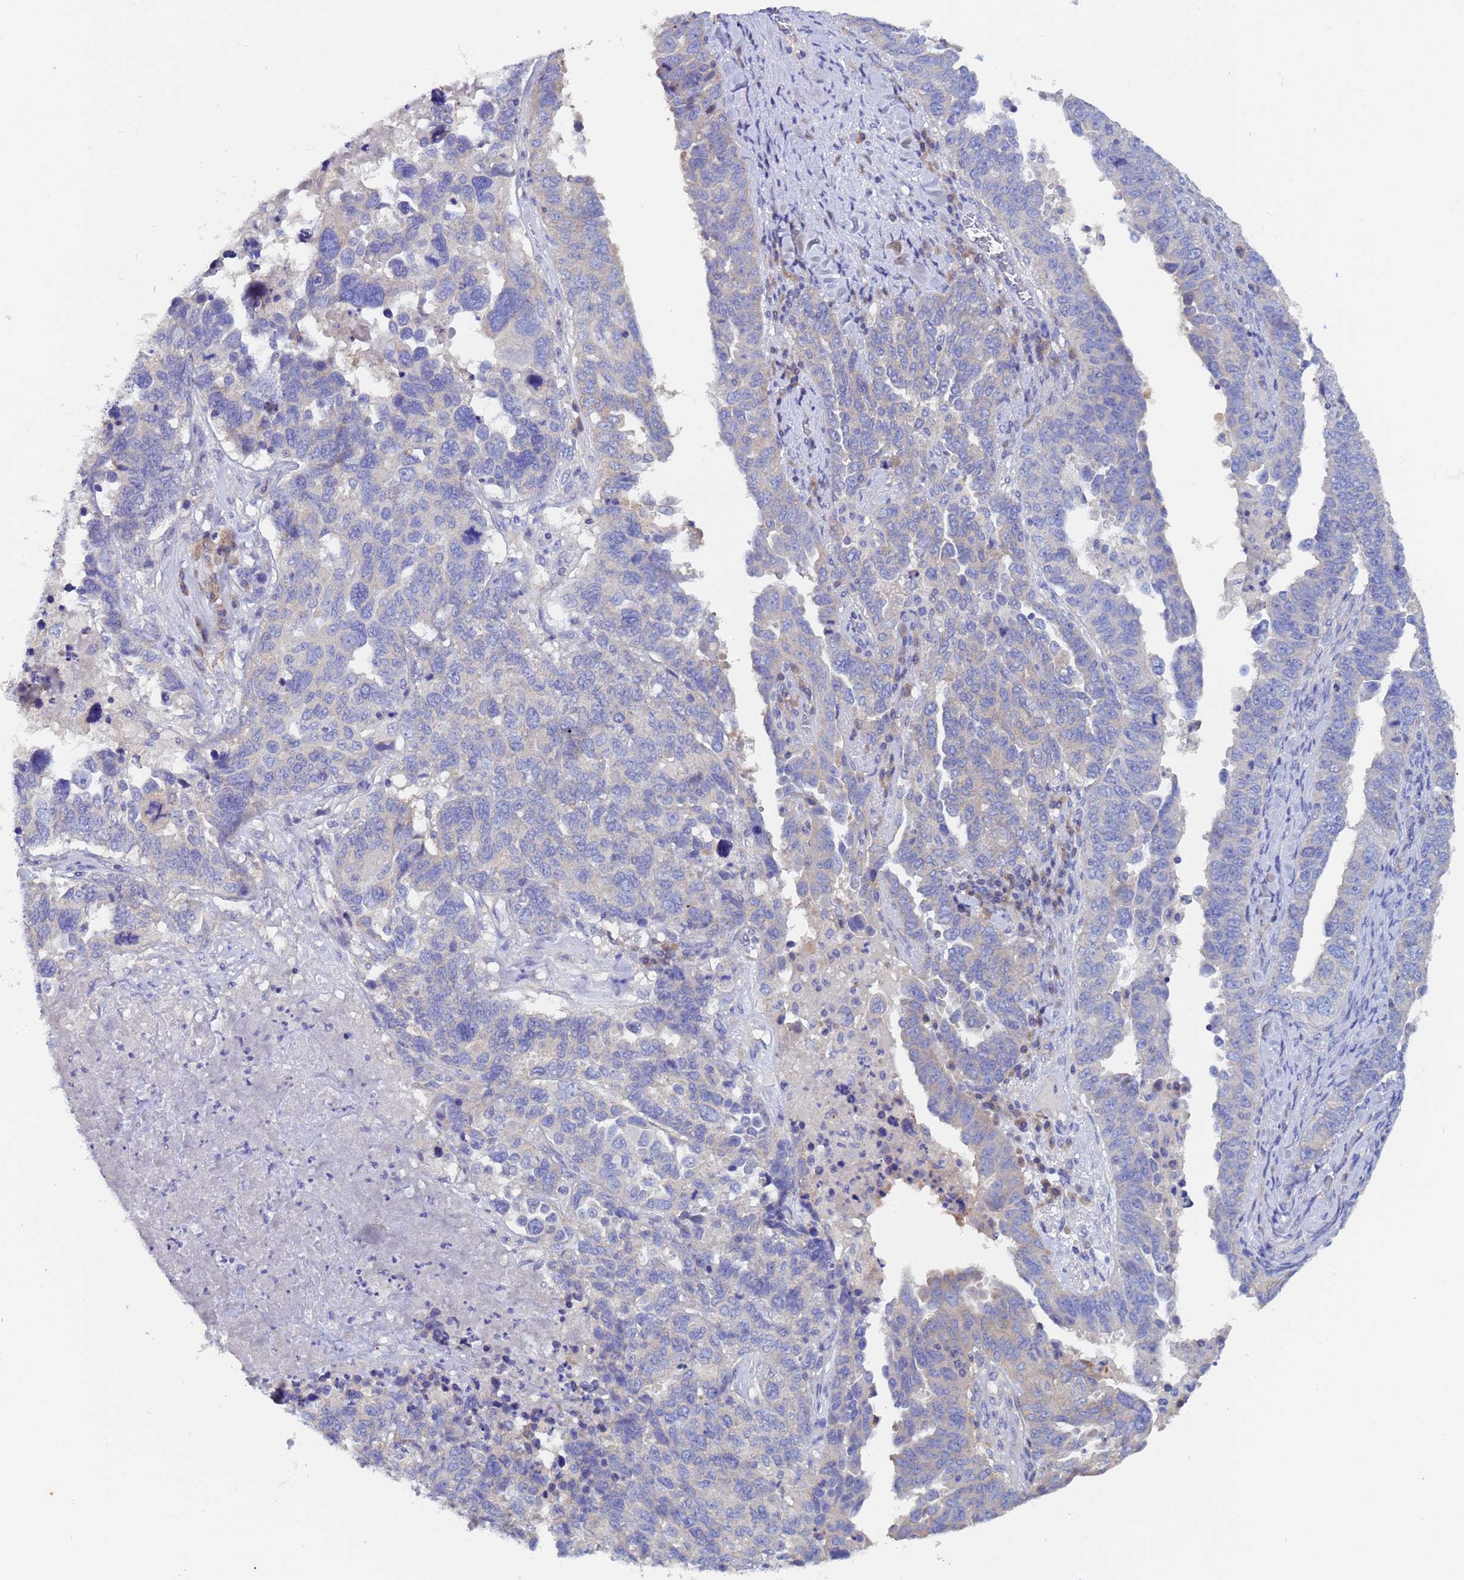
{"staining": {"intensity": "negative", "quantity": "none", "location": "none"}, "tissue": "ovarian cancer", "cell_type": "Tumor cells", "image_type": "cancer", "snomed": [{"axis": "morphology", "description": "Carcinoma, endometroid"}, {"axis": "topography", "description": "Ovary"}], "caption": "Immunohistochemistry photomicrograph of human ovarian cancer stained for a protein (brown), which exhibits no positivity in tumor cells. Brightfield microscopy of immunohistochemistry (IHC) stained with DAB (3,3'-diaminobenzidine) (brown) and hematoxylin (blue), captured at high magnification.", "gene": "UBE2O", "patient": {"sex": "female", "age": 62}}